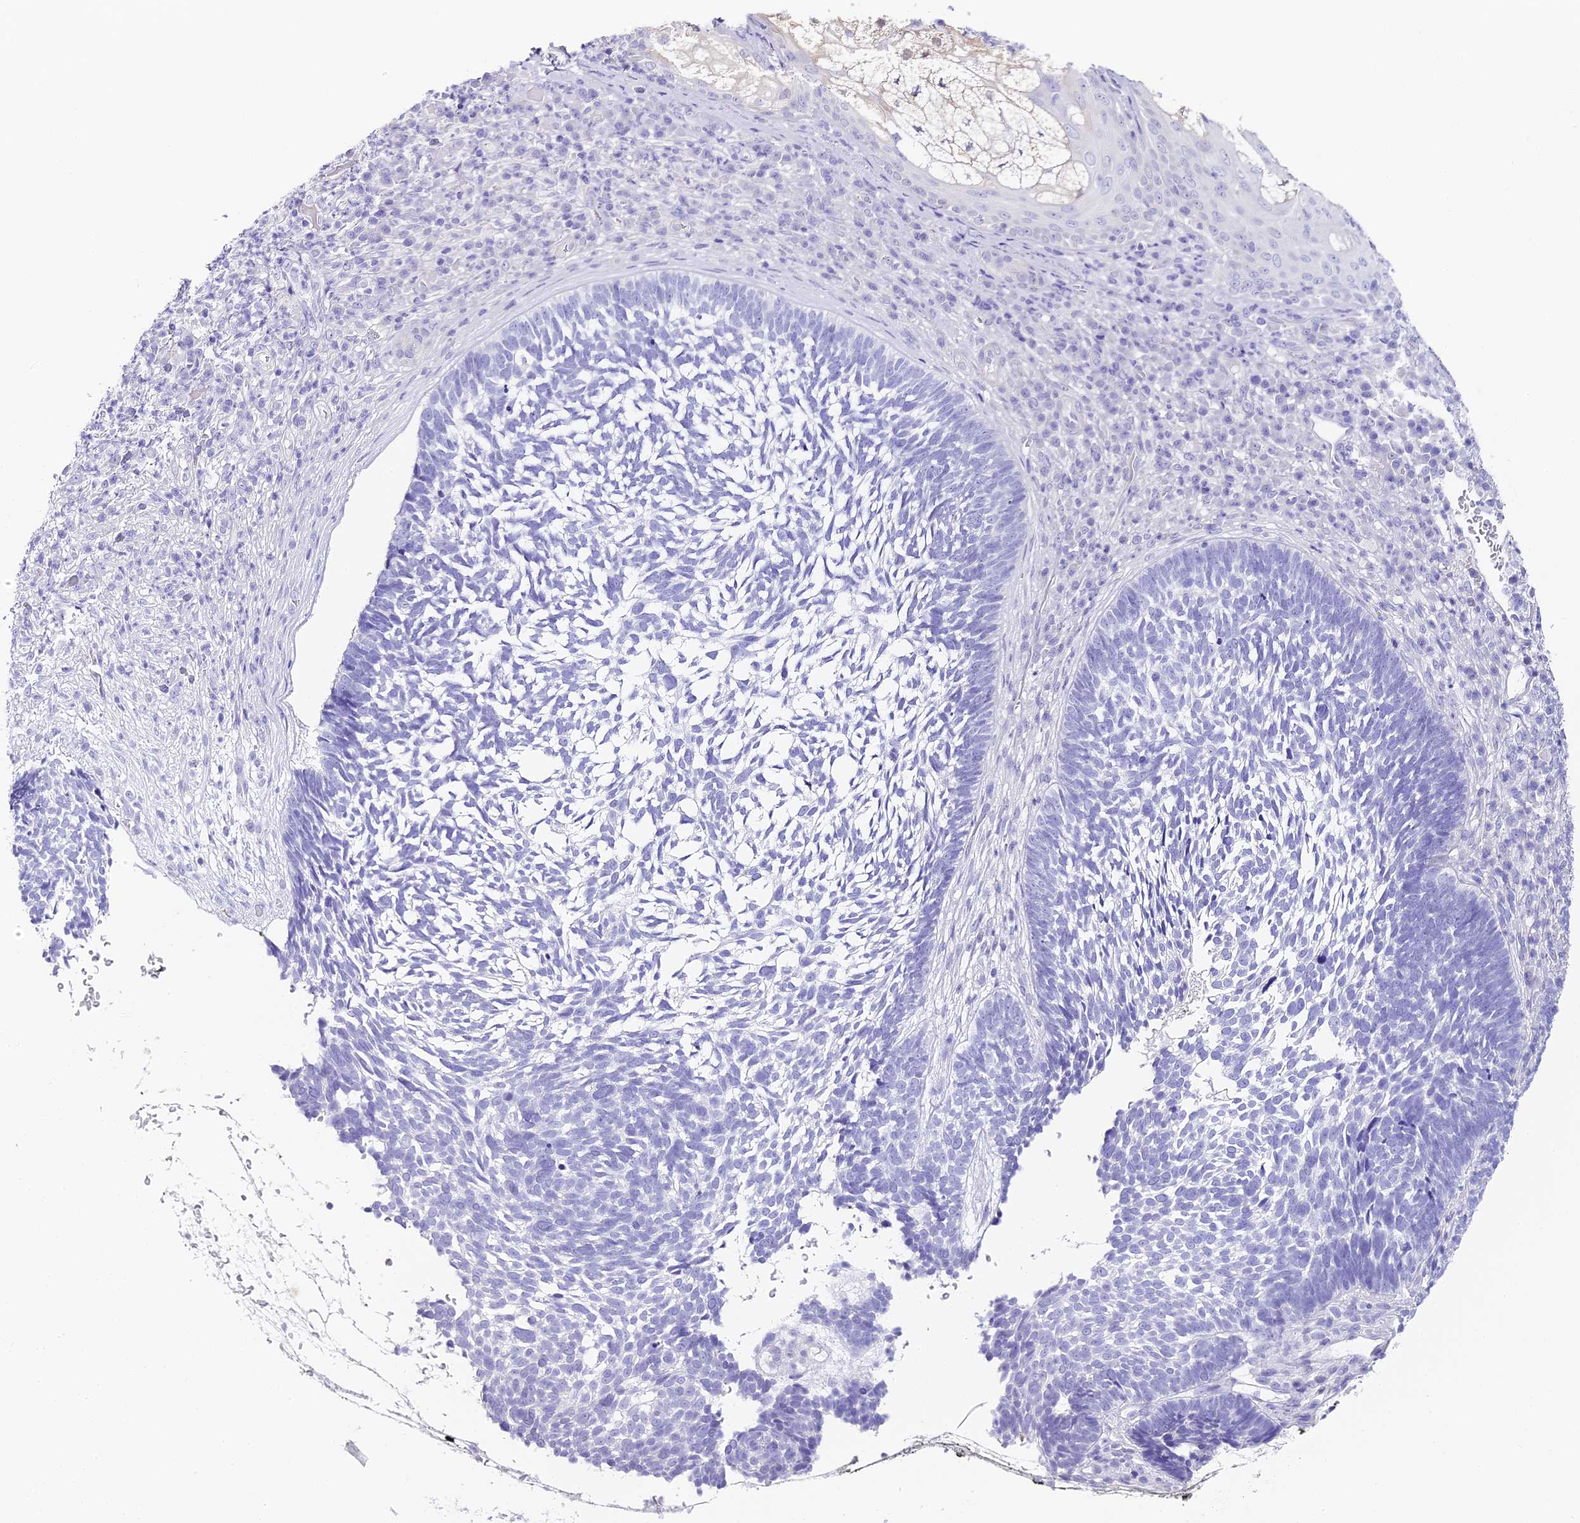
{"staining": {"intensity": "negative", "quantity": "none", "location": "none"}, "tissue": "skin cancer", "cell_type": "Tumor cells", "image_type": "cancer", "snomed": [{"axis": "morphology", "description": "Basal cell carcinoma"}, {"axis": "topography", "description": "Skin"}], "caption": "The micrograph demonstrates no significant positivity in tumor cells of skin basal cell carcinoma. Nuclei are stained in blue.", "gene": "ABHD14A-ACY1", "patient": {"sex": "male", "age": 88}}